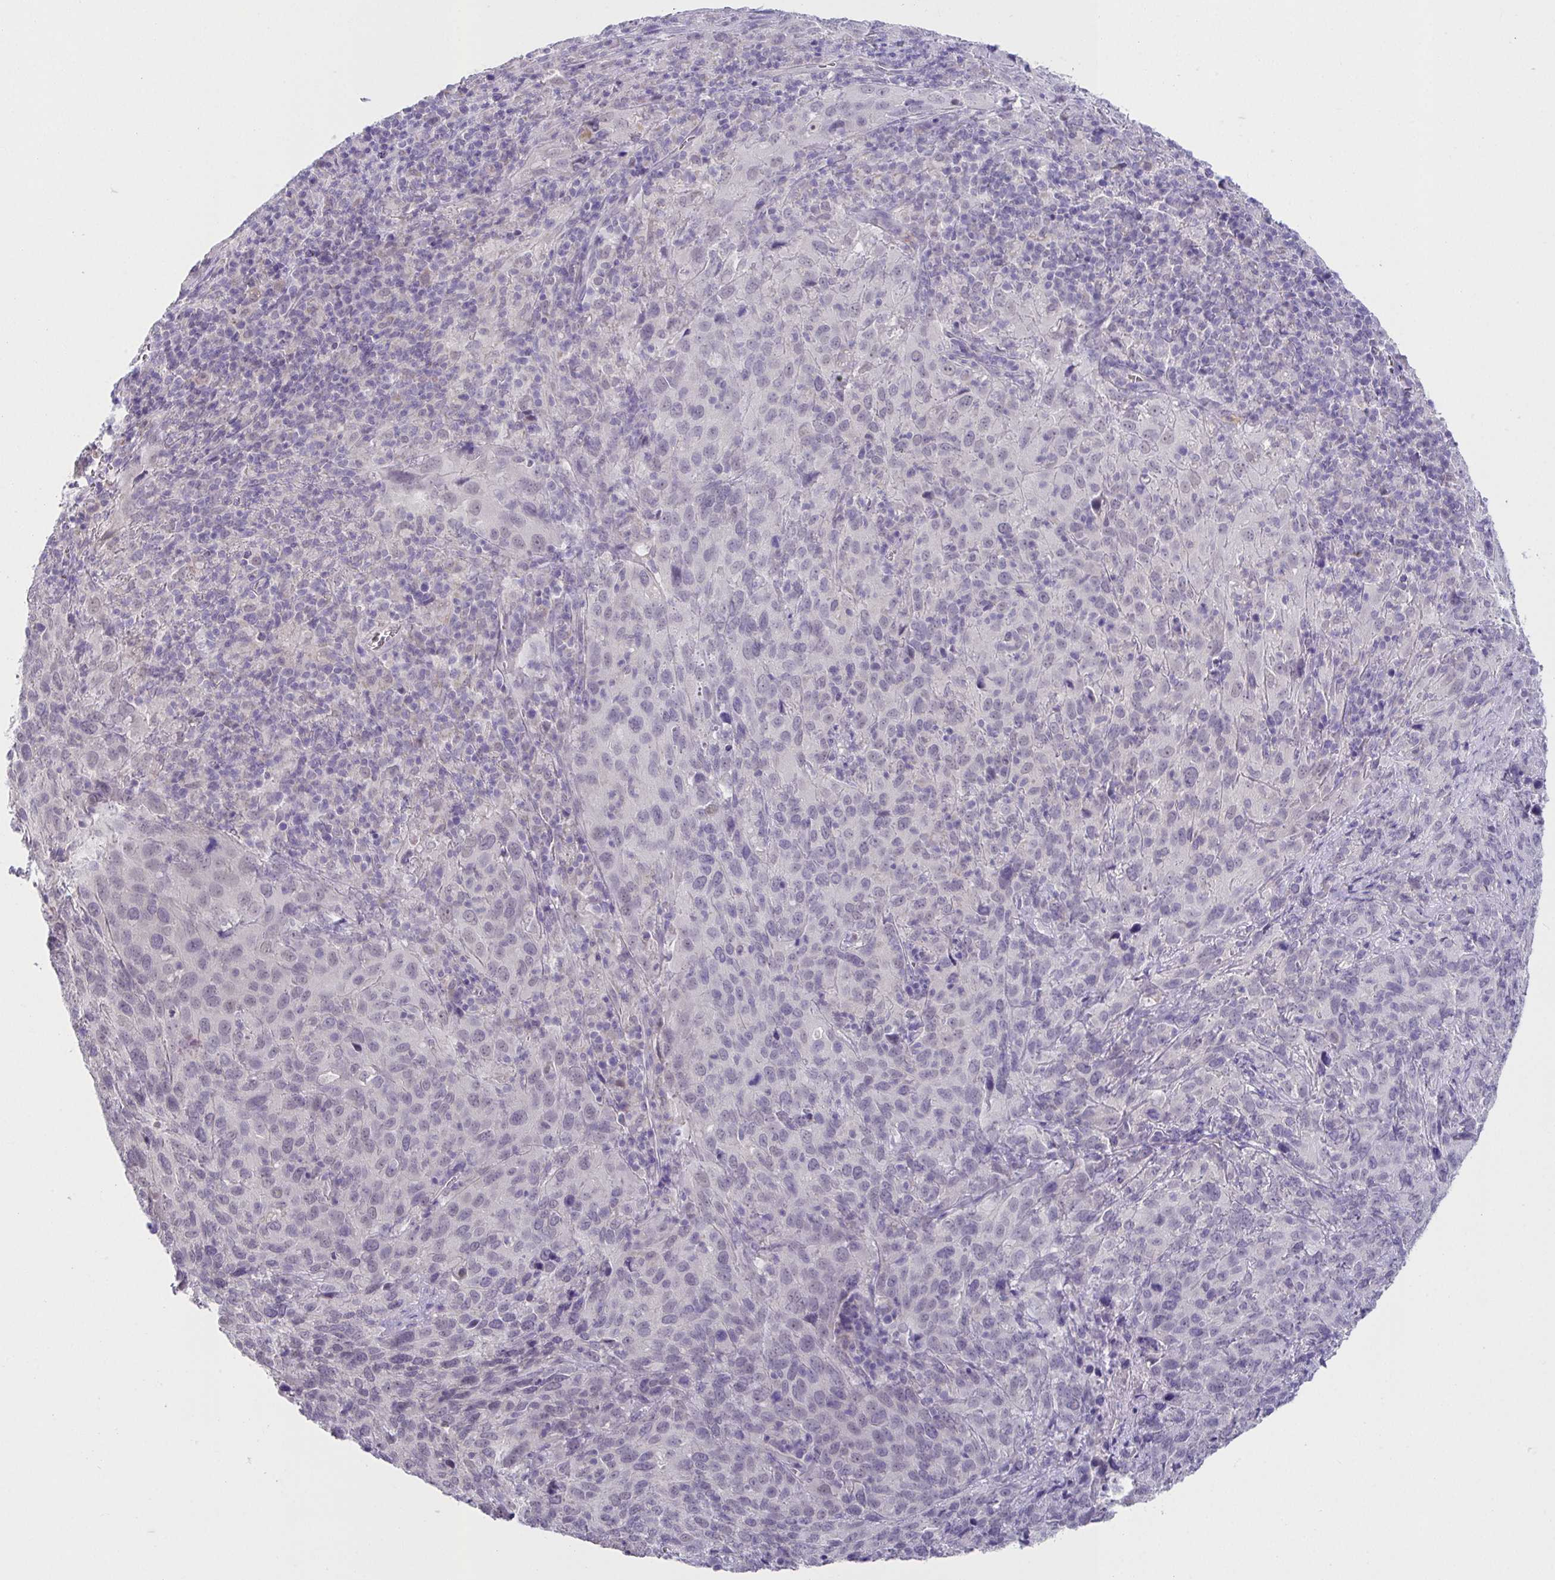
{"staining": {"intensity": "negative", "quantity": "none", "location": "none"}, "tissue": "cervical cancer", "cell_type": "Tumor cells", "image_type": "cancer", "snomed": [{"axis": "morphology", "description": "Squamous cell carcinoma, NOS"}, {"axis": "topography", "description": "Cervix"}], "caption": "This photomicrograph is of squamous cell carcinoma (cervical) stained with IHC to label a protein in brown with the nuclei are counter-stained blue. There is no positivity in tumor cells. Nuclei are stained in blue.", "gene": "CXCR1", "patient": {"sex": "female", "age": 51}}